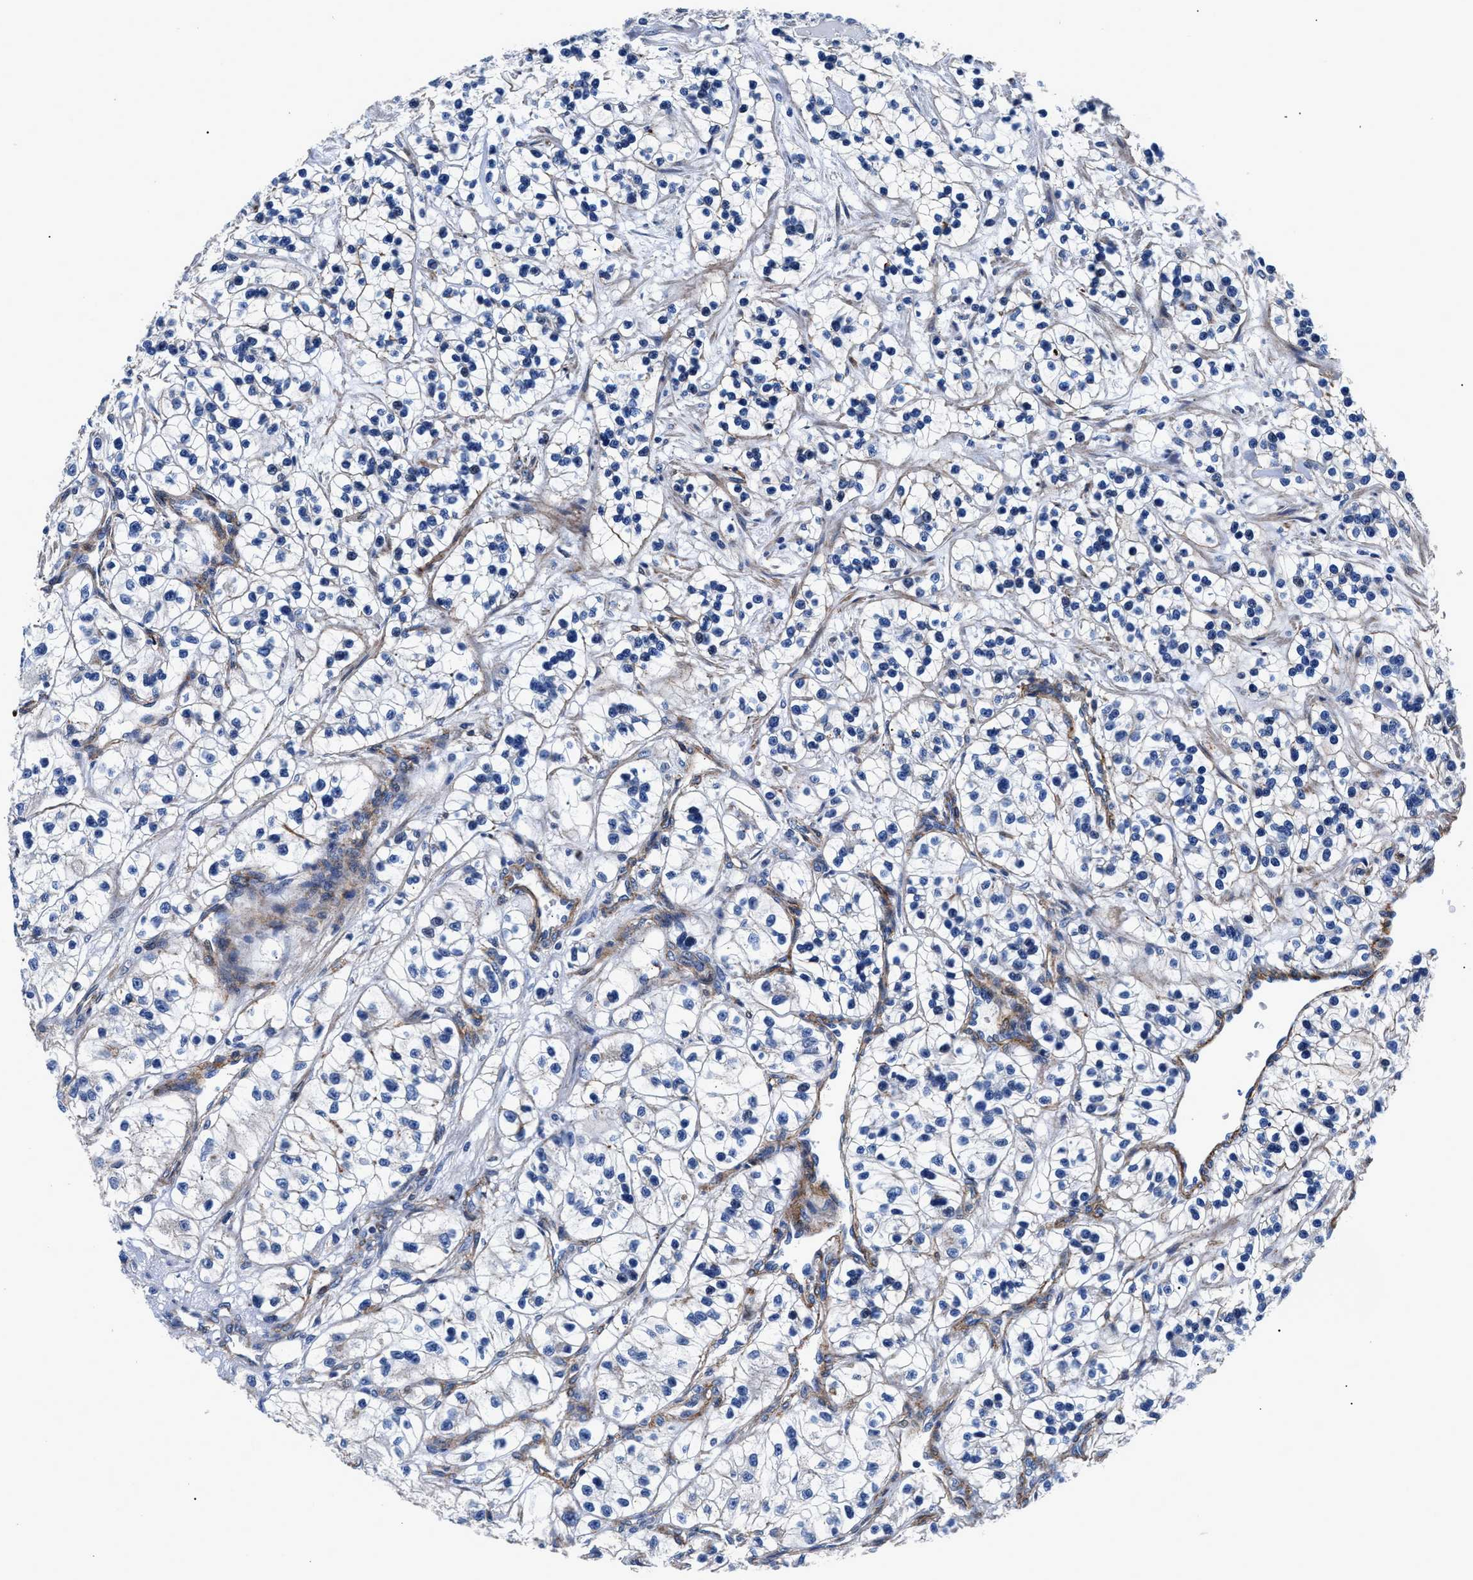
{"staining": {"intensity": "negative", "quantity": "none", "location": "none"}, "tissue": "renal cancer", "cell_type": "Tumor cells", "image_type": "cancer", "snomed": [{"axis": "morphology", "description": "Adenocarcinoma, NOS"}, {"axis": "topography", "description": "Kidney"}], "caption": "There is no significant expression in tumor cells of renal cancer (adenocarcinoma). Brightfield microscopy of immunohistochemistry stained with DAB (brown) and hematoxylin (blue), captured at high magnification.", "gene": "DAG1", "patient": {"sex": "female", "age": 57}}